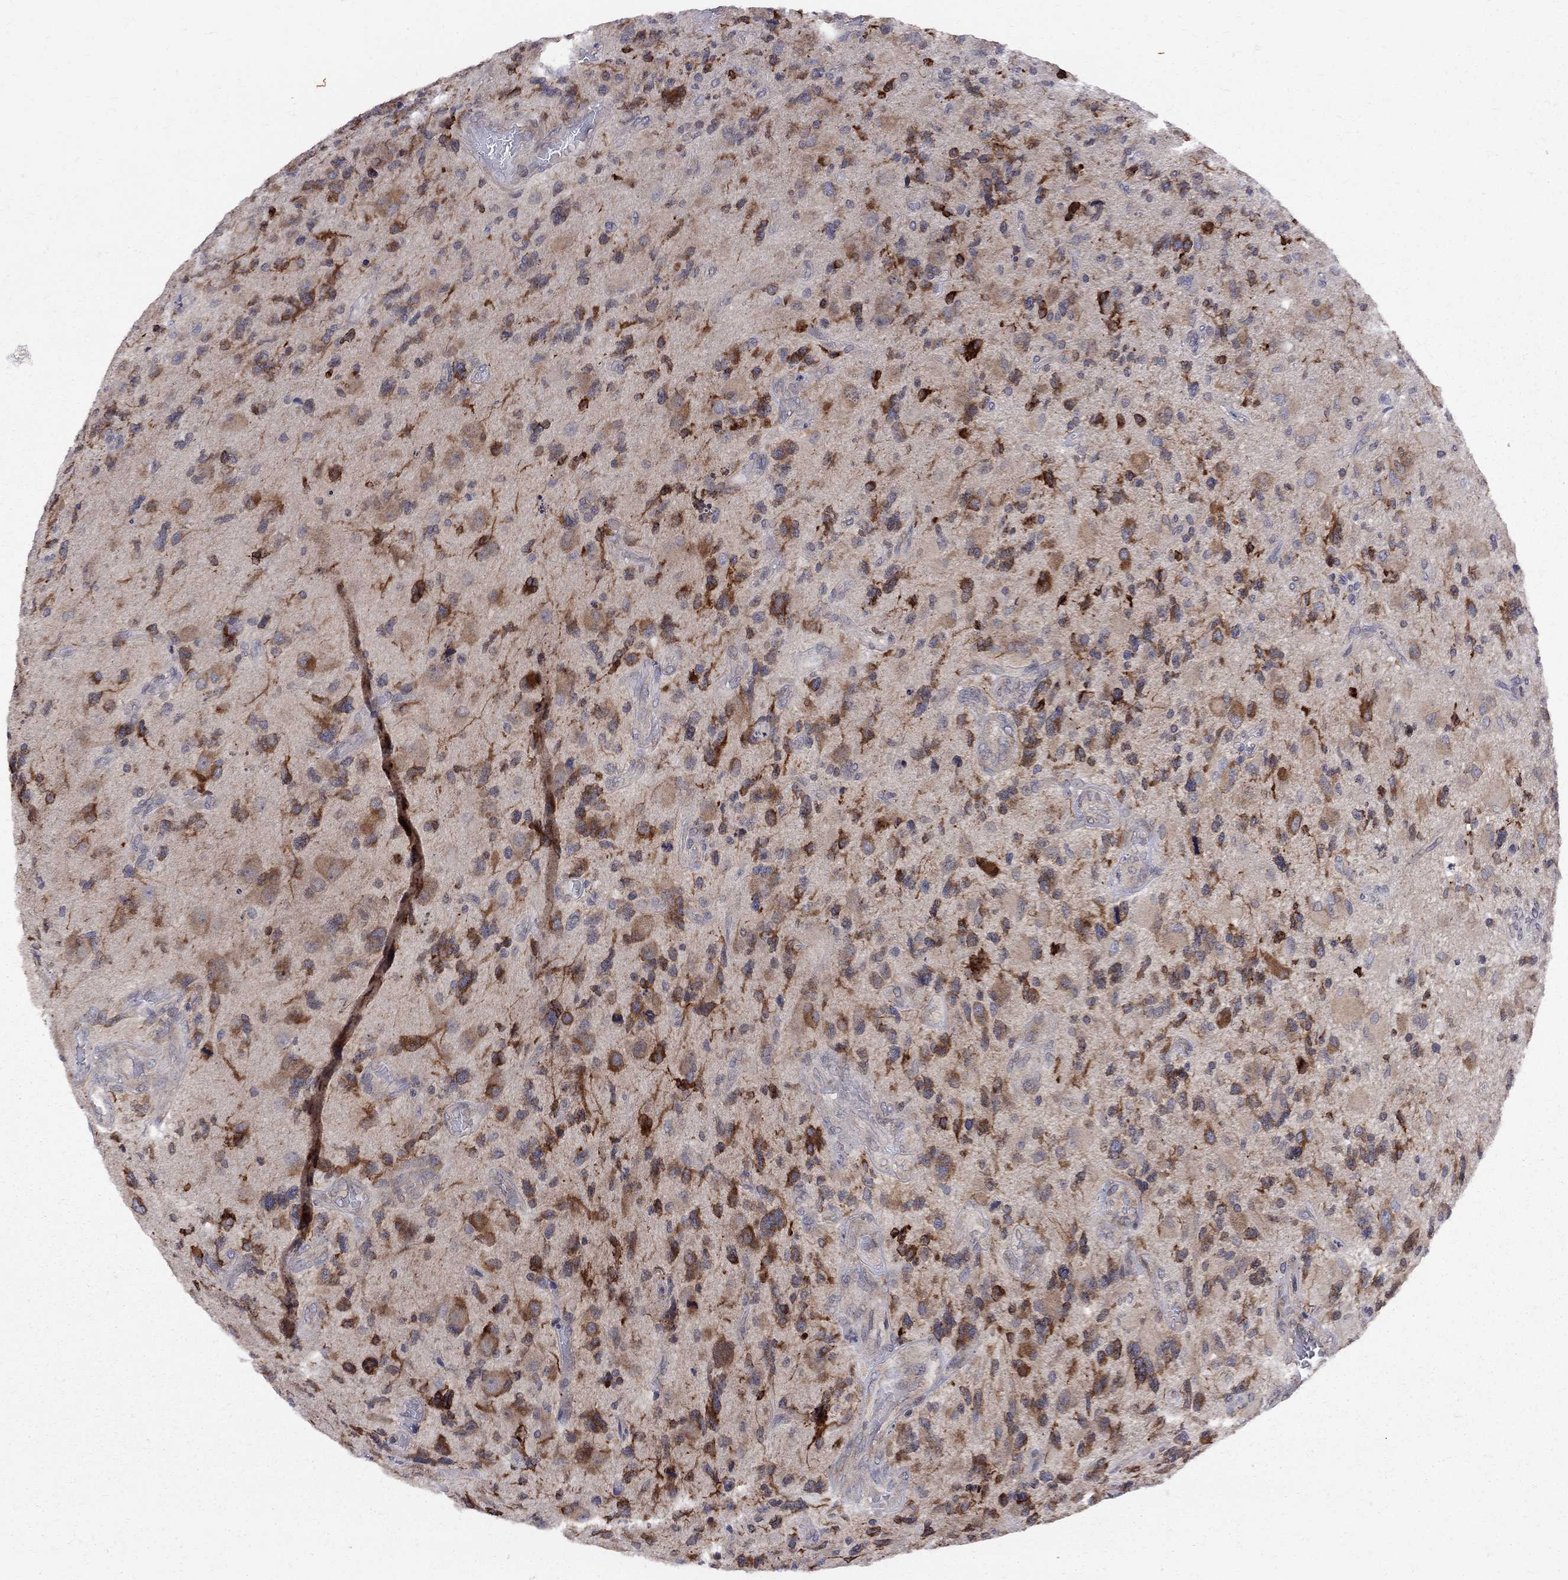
{"staining": {"intensity": "strong", "quantity": "25%-75%", "location": "cytoplasmic/membranous"}, "tissue": "glioma", "cell_type": "Tumor cells", "image_type": "cancer", "snomed": [{"axis": "morphology", "description": "Glioma, malignant, High grade"}, {"axis": "topography", "description": "Cerebral cortex"}], "caption": "Approximately 25%-75% of tumor cells in malignant glioma (high-grade) show strong cytoplasmic/membranous protein expression as visualized by brown immunohistochemical staining.", "gene": "CNOT11", "patient": {"sex": "male", "age": 70}}